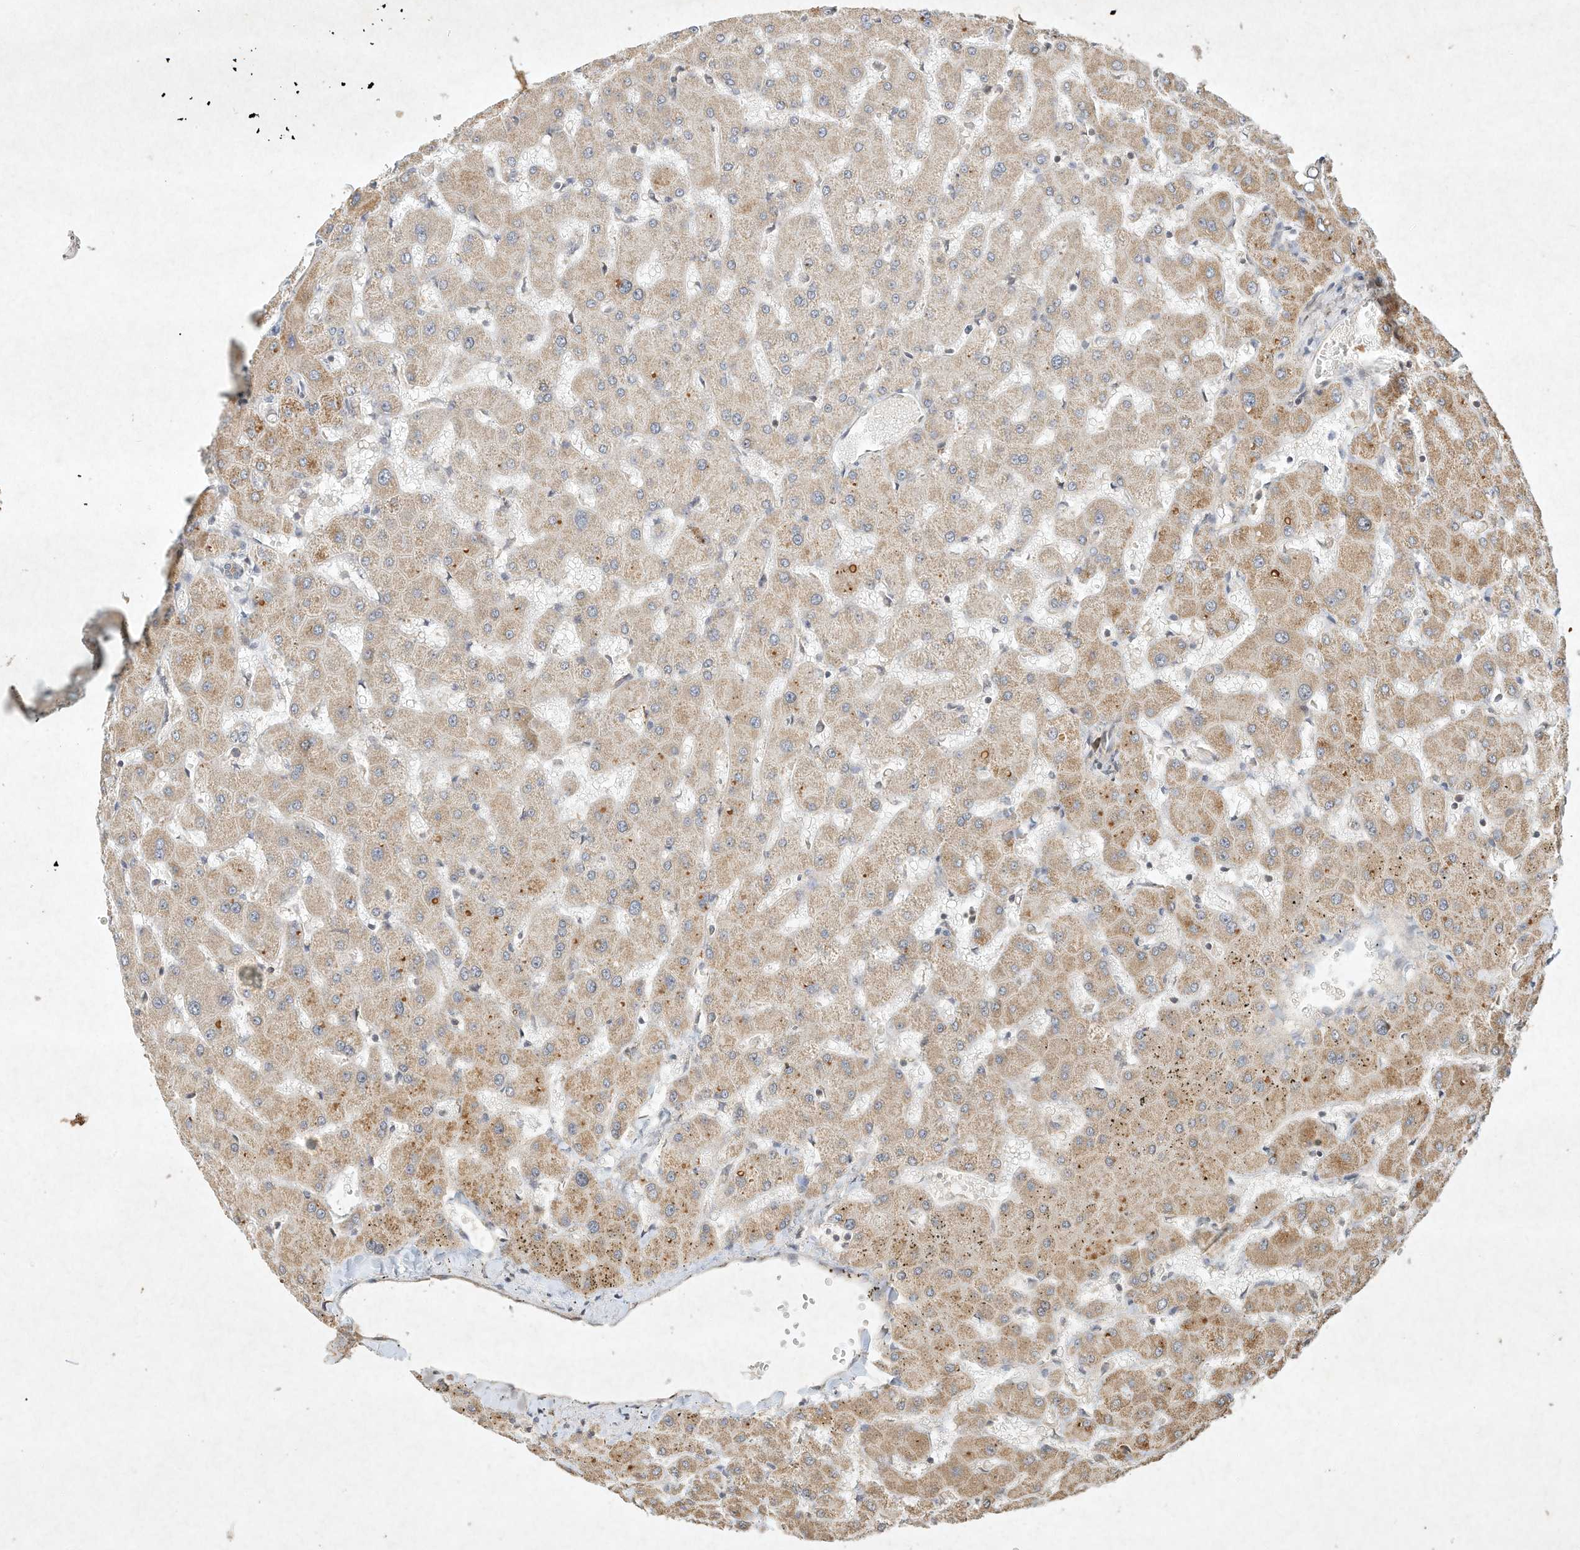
{"staining": {"intensity": "weak", "quantity": ">75%", "location": "cytoplasmic/membranous"}, "tissue": "liver", "cell_type": "Cholangiocytes", "image_type": "normal", "snomed": [{"axis": "morphology", "description": "Normal tissue, NOS"}, {"axis": "topography", "description": "Liver"}], "caption": "Immunohistochemical staining of normal human liver shows low levels of weak cytoplasmic/membranous positivity in approximately >75% of cholangiocytes.", "gene": "BTRC", "patient": {"sex": "female", "age": 63}}